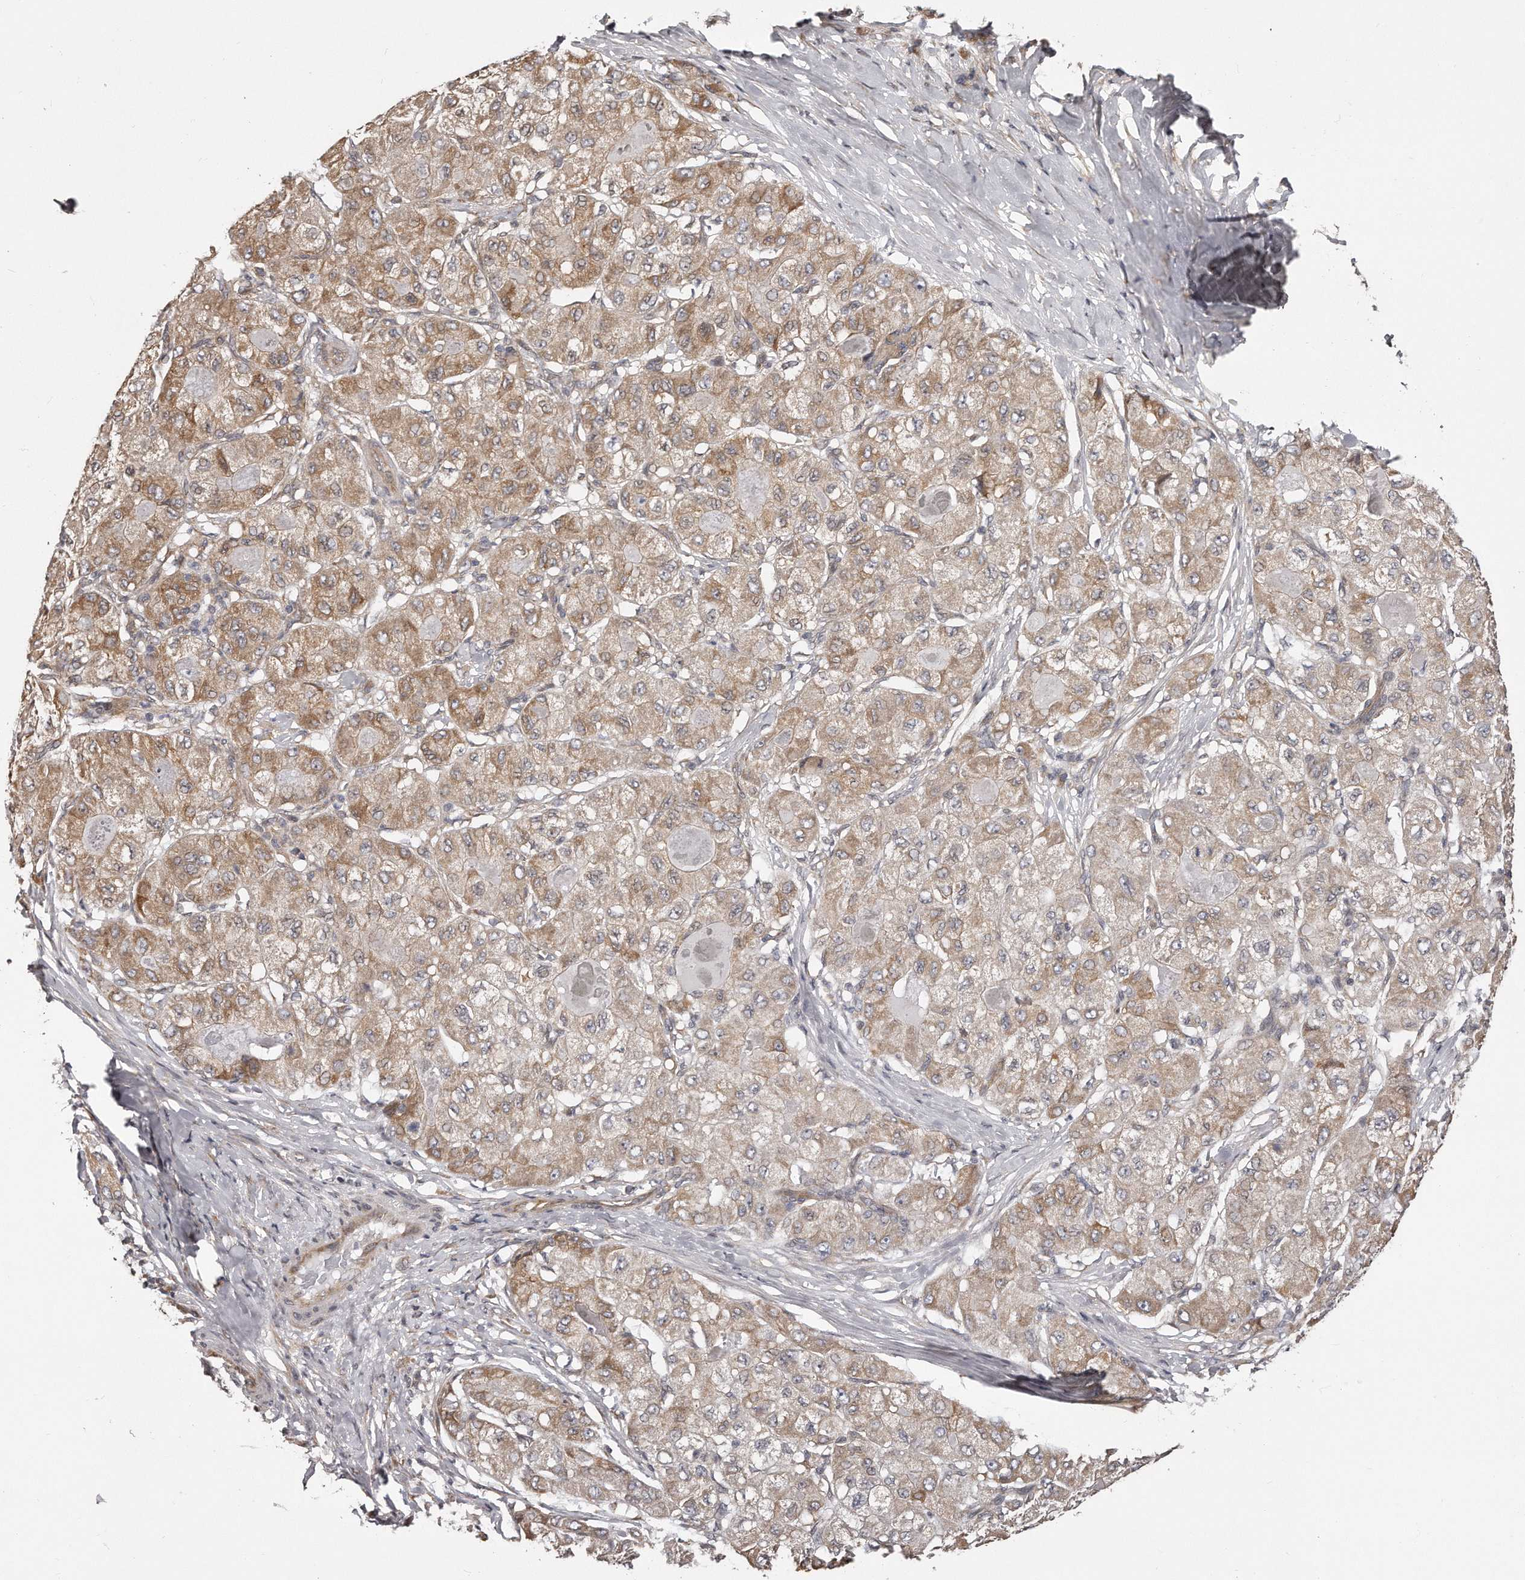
{"staining": {"intensity": "moderate", "quantity": ">75%", "location": "cytoplasmic/membranous"}, "tissue": "liver cancer", "cell_type": "Tumor cells", "image_type": "cancer", "snomed": [{"axis": "morphology", "description": "Carcinoma, Hepatocellular, NOS"}, {"axis": "topography", "description": "Liver"}], "caption": "Immunohistochemical staining of human hepatocellular carcinoma (liver) reveals medium levels of moderate cytoplasmic/membranous protein staining in approximately >75% of tumor cells.", "gene": "TRAPPC14", "patient": {"sex": "male", "age": 80}}